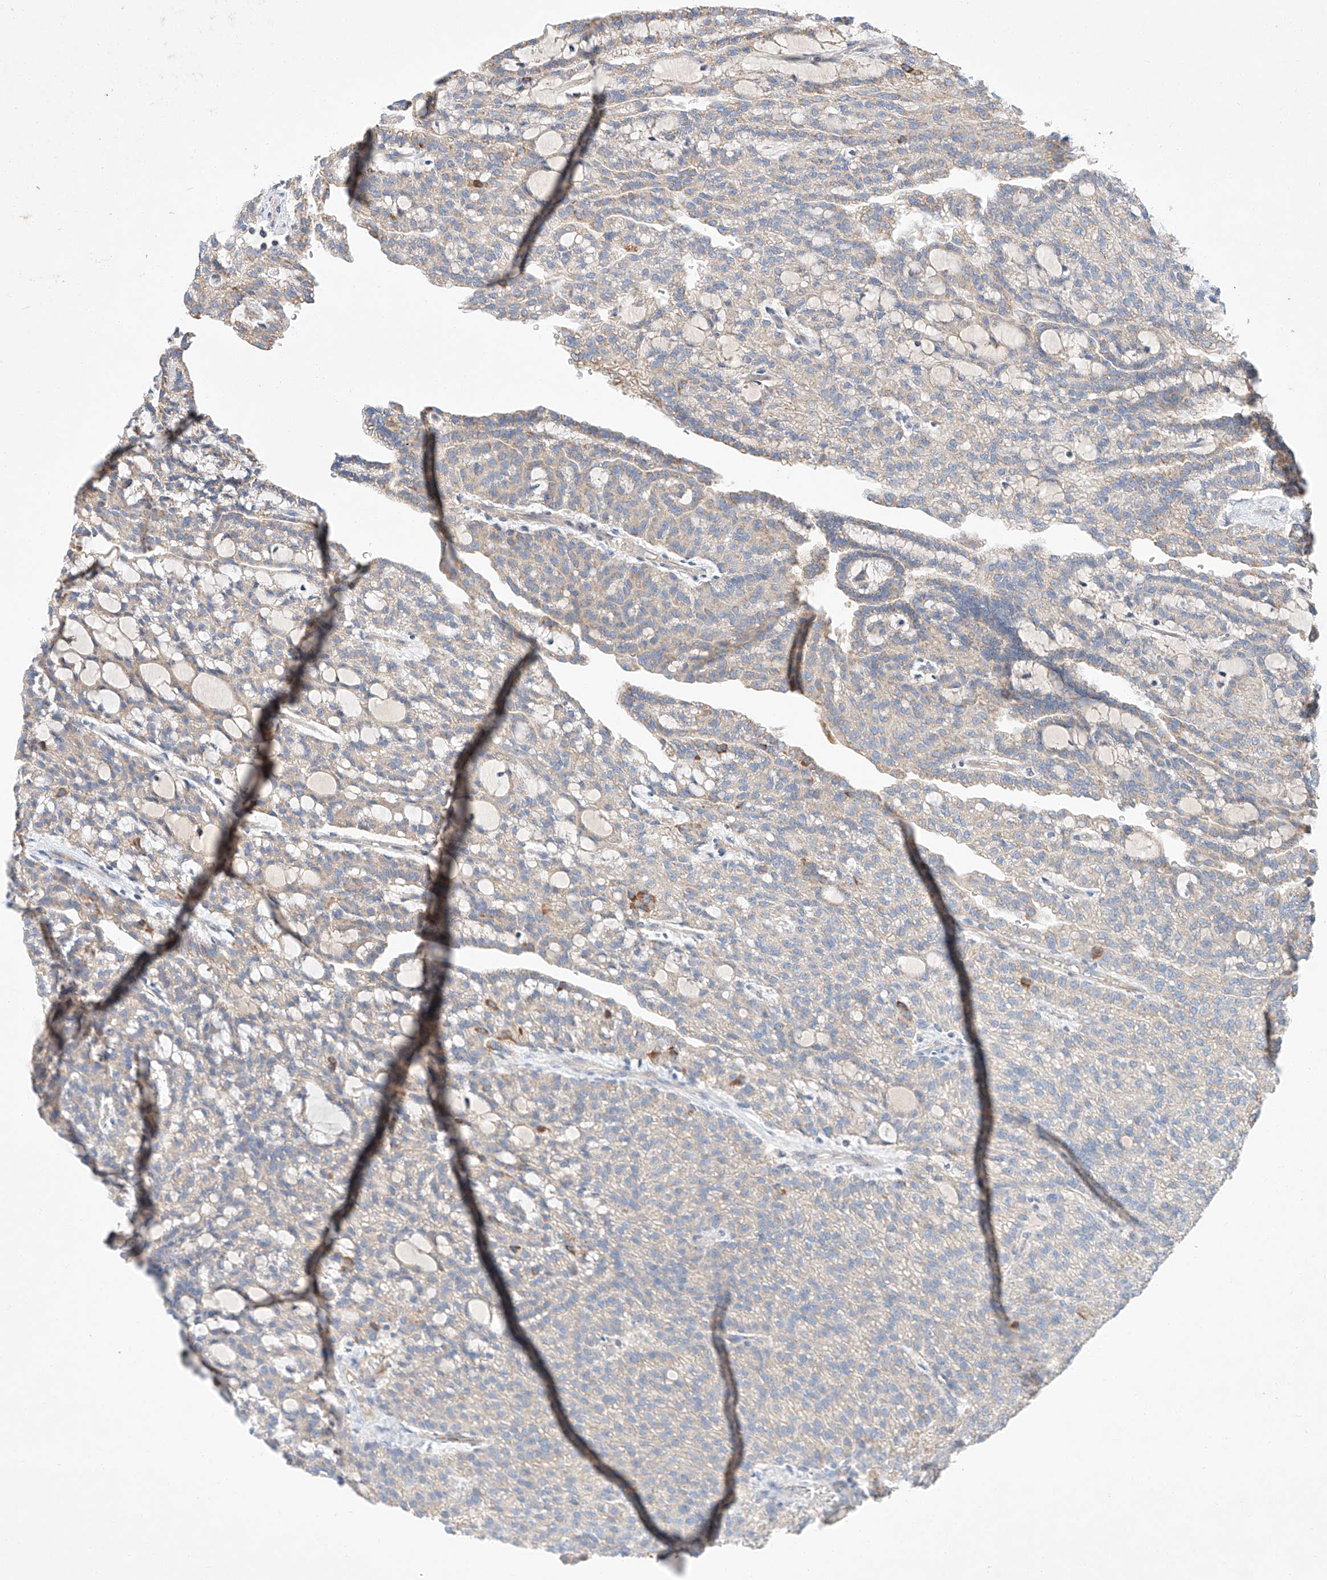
{"staining": {"intensity": "weak", "quantity": "25%-75%", "location": "cytoplasmic/membranous"}, "tissue": "renal cancer", "cell_type": "Tumor cells", "image_type": "cancer", "snomed": [{"axis": "morphology", "description": "Adenocarcinoma, NOS"}, {"axis": "topography", "description": "Kidney"}], "caption": "Immunohistochemical staining of human adenocarcinoma (renal) reveals low levels of weak cytoplasmic/membranous expression in about 25%-75% of tumor cells.", "gene": "C6orf118", "patient": {"sex": "male", "age": 63}}